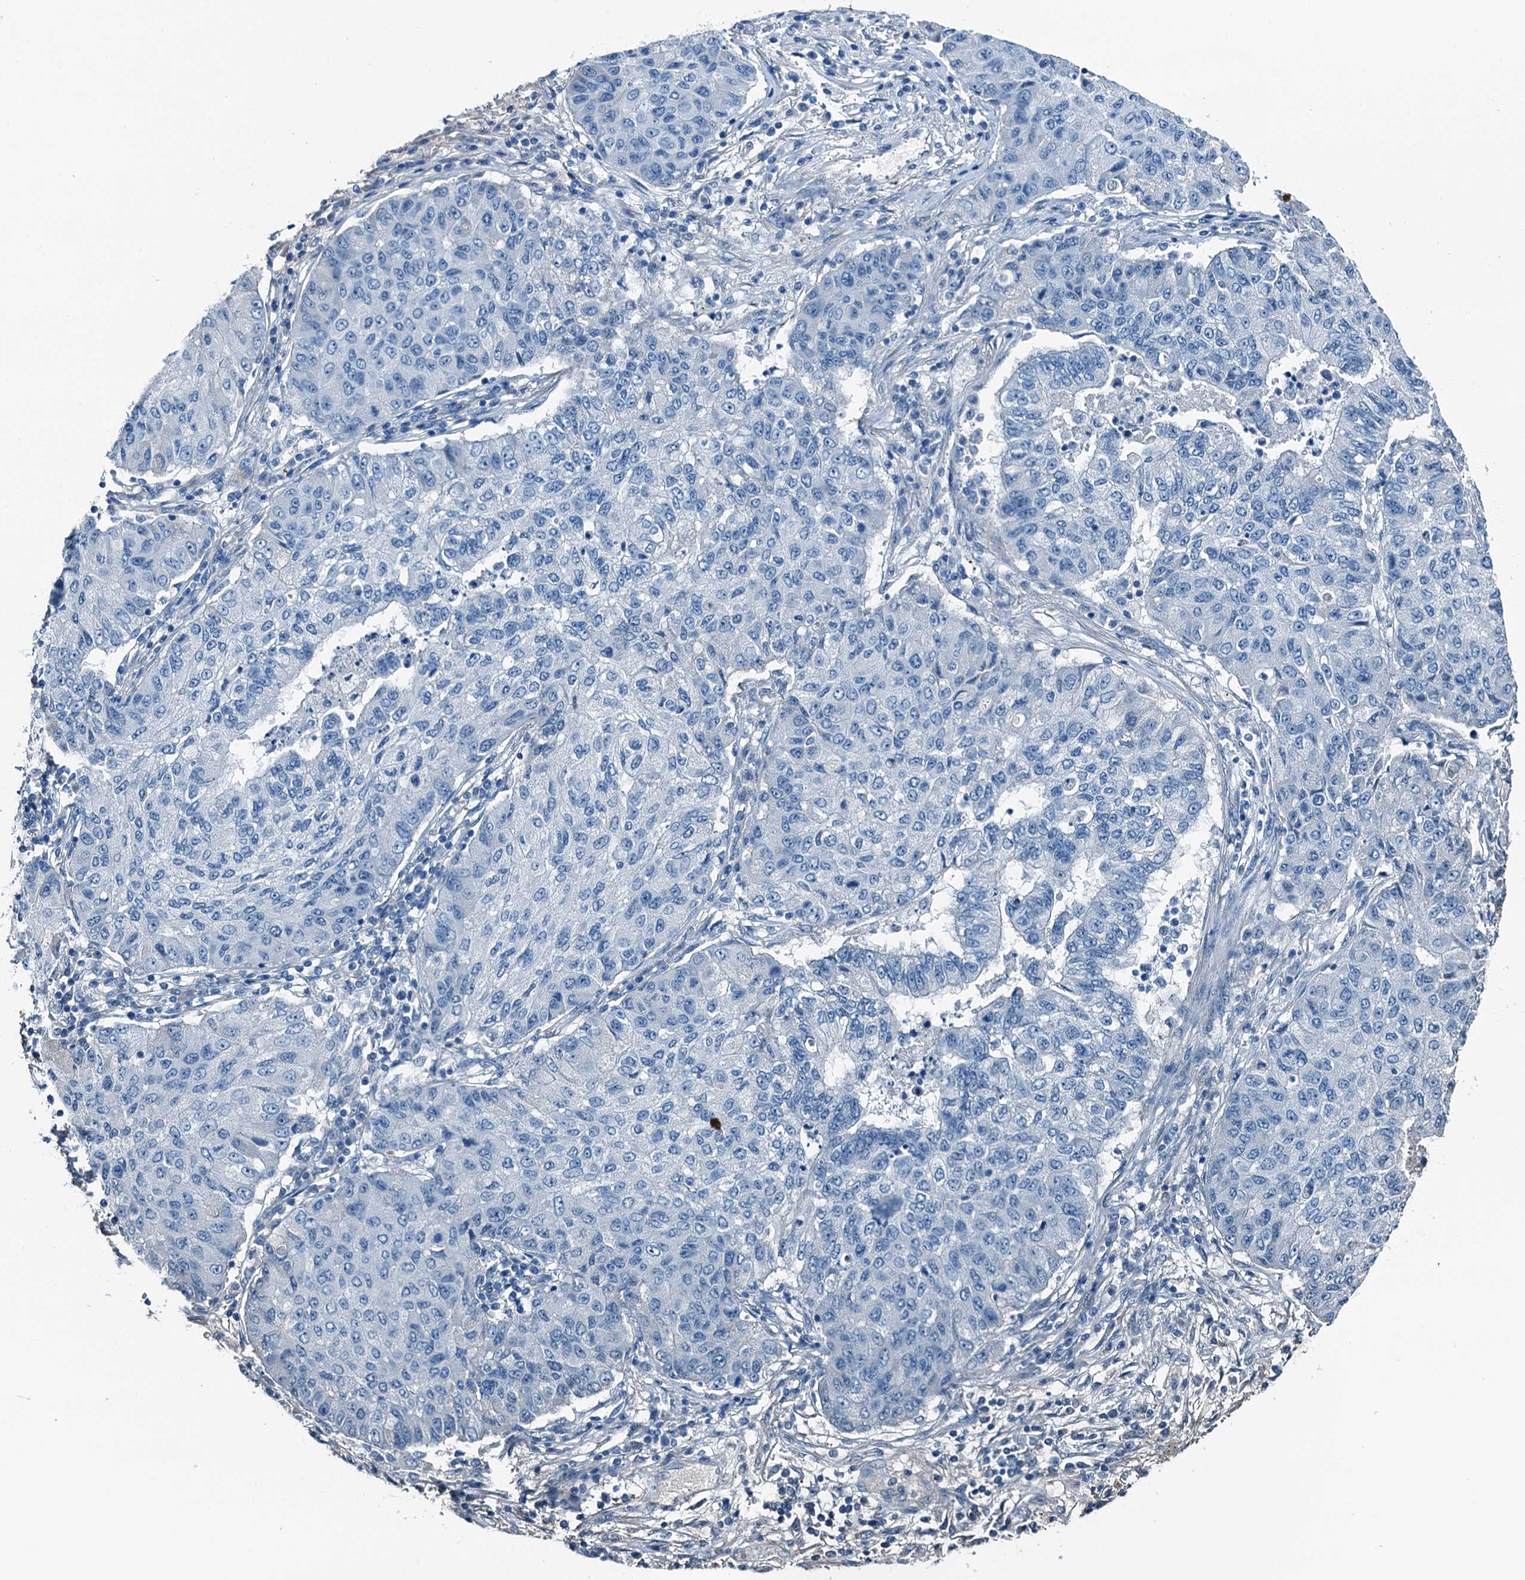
{"staining": {"intensity": "negative", "quantity": "none", "location": "none"}, "tissue": "lung cancer", "cell_type": "Tumor cells", "image_type": "cancer", "snomed": [{"axis": "morphology", "description": "Squamous cell carcinoma, NOS"}, {"axis": "topography", "description": "Lung"}], "caption": "This histopathology image is of lung squamous cell carcinoma stained with immunohistochemistry to label a protein in brown with the nuclei are counter-stained blue. There is no expression in tumor cells.", "gene": "RAB3IL1", "patient": {"sex": "male", "age": 74}}